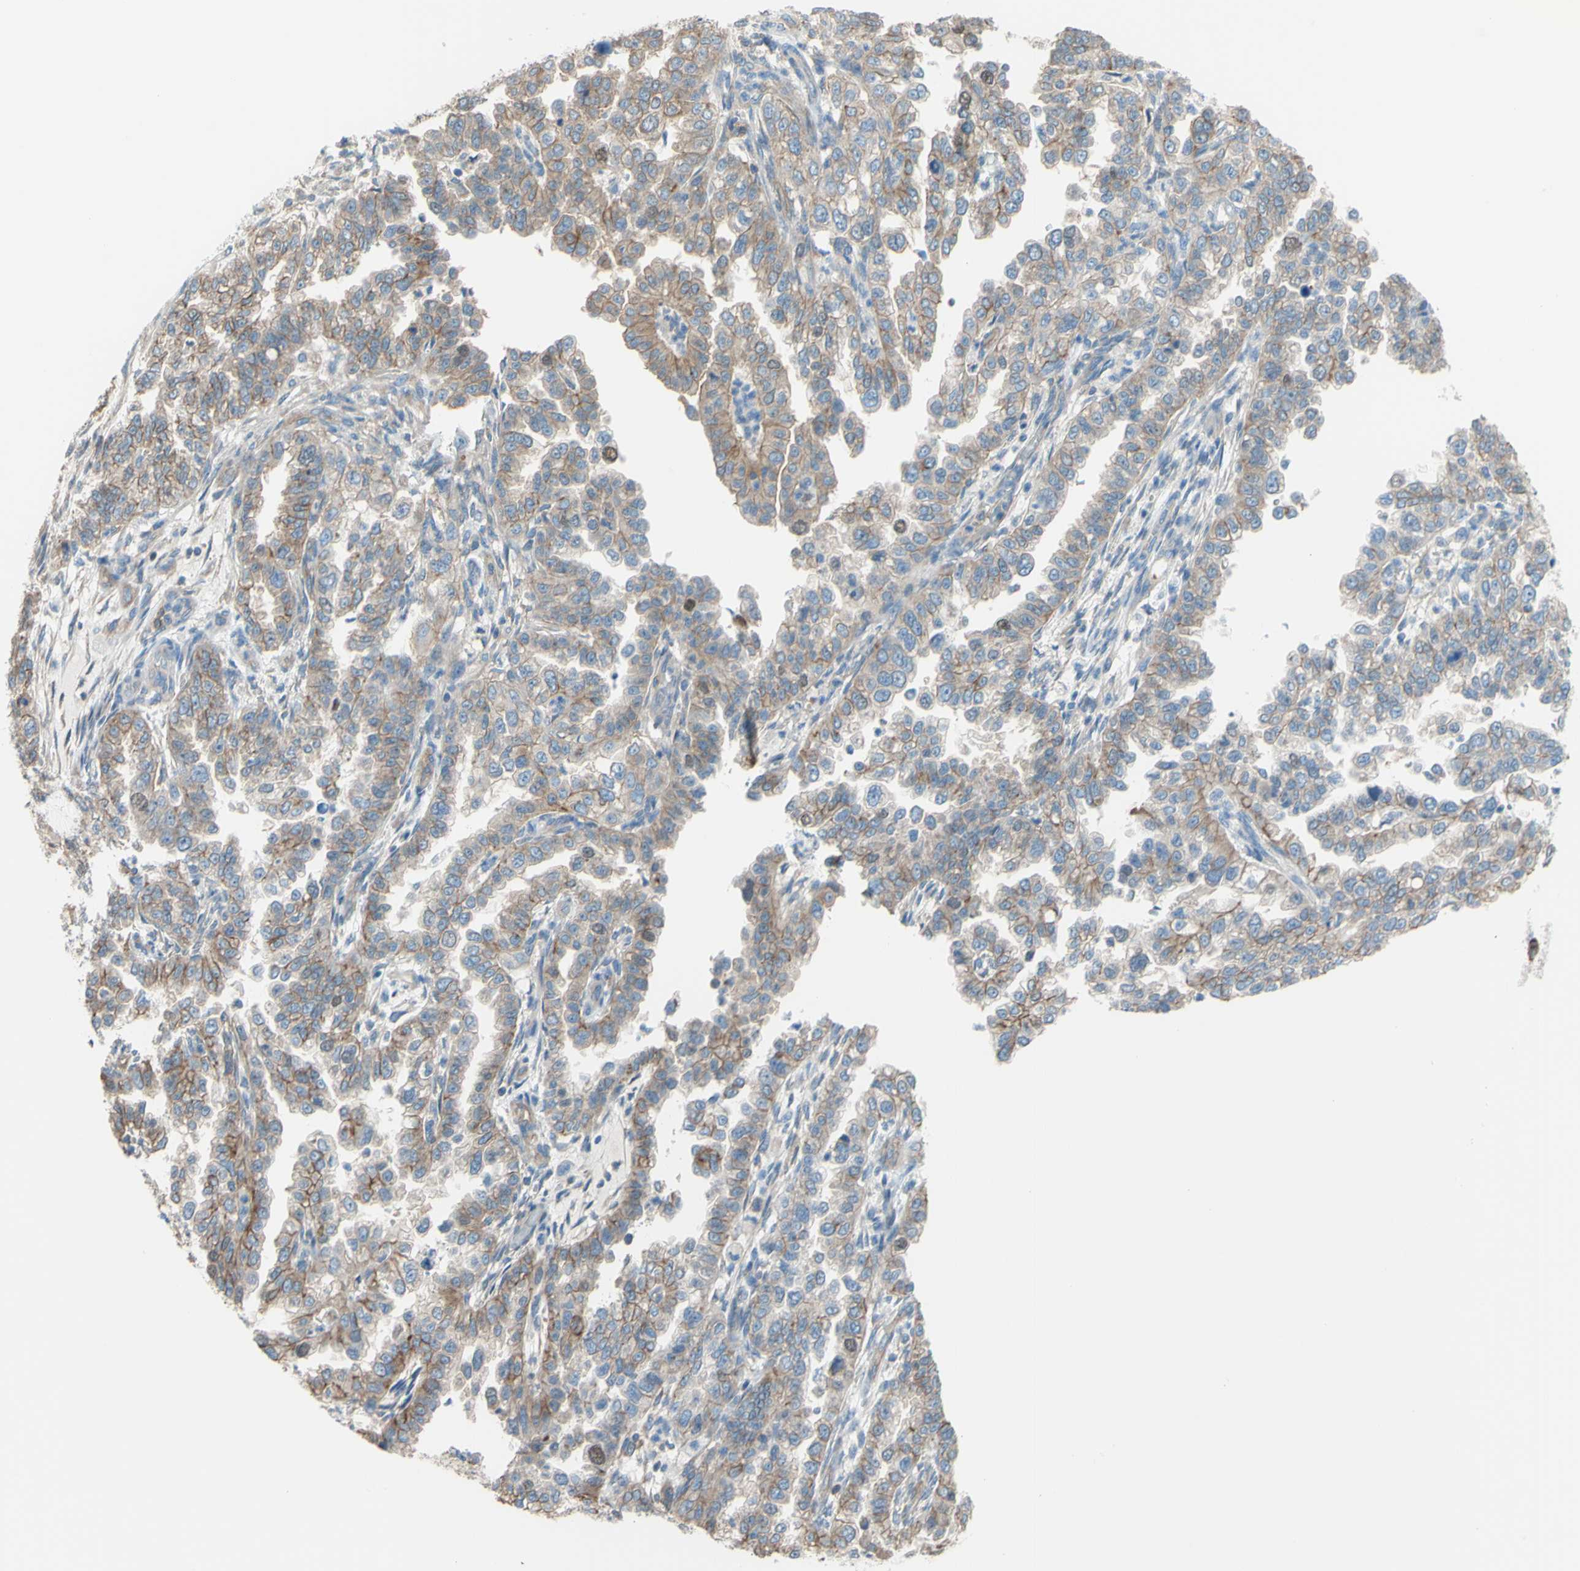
{"staining": {"intensity": "weak", "quantity": ">75%", "location": "cytoplasmic/membranous"}, "tissue": "endometrial cancer", "cell_type": "Tumor cells", "image_type": "cancer", "snomed": [{"axis": "morphology", "description": "Adenocarcinoma, NOS"}, {"axis": "topography", "description": "Endometrium"}], "caption": "Human adenocarcinoma (endometrial) stained for a protein (brown) exhibits weak cytoplasmic/membranous positive expression in about >75% of tumor cells.", "gene": "ADD1", "patient": {"sex": "female", "age": 85}}